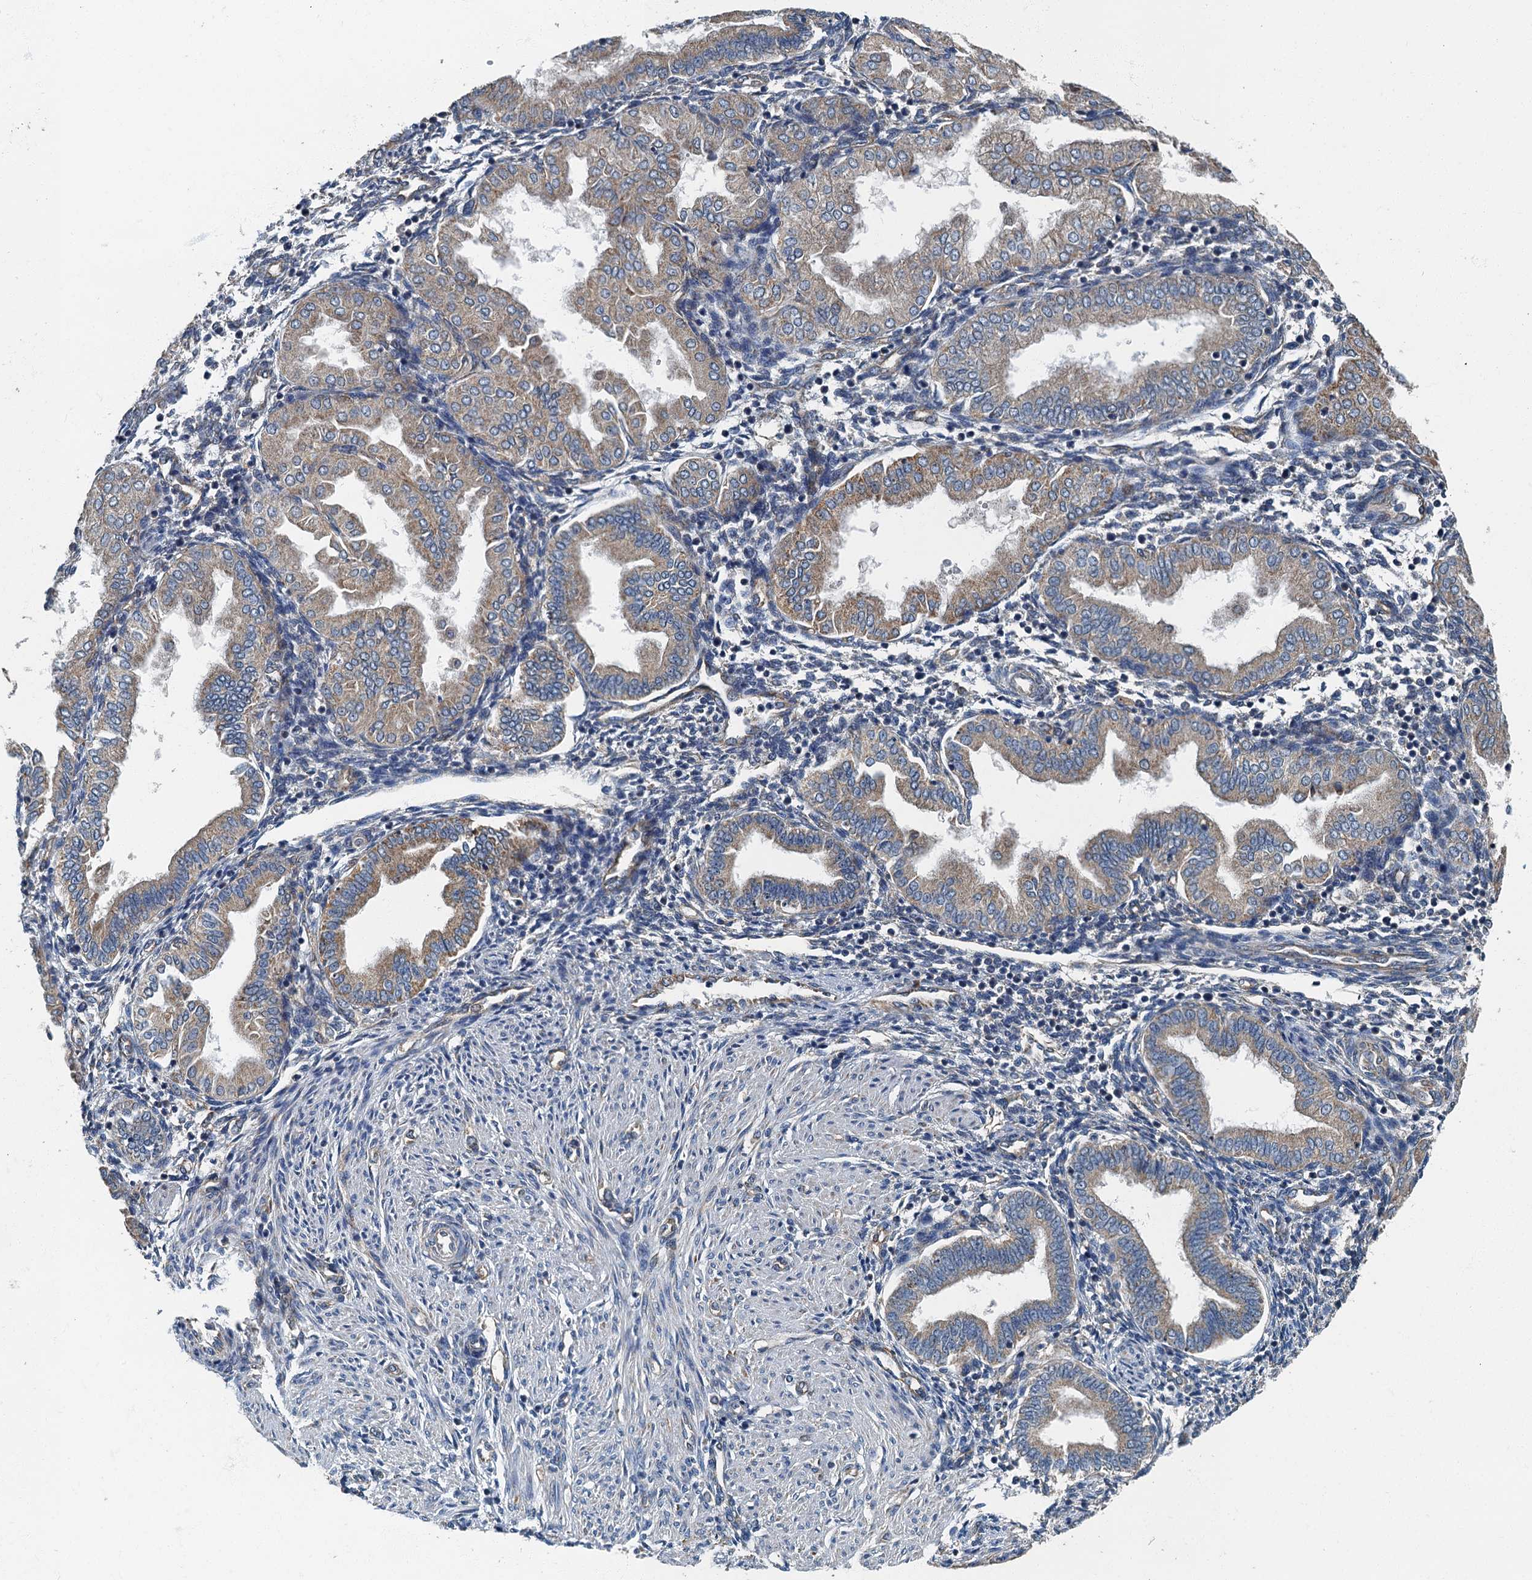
{"staining": {"intensity": "negative", "quantity": "none", "location": "none"}, "tissue": "endometrium", "cell_type": "Cells in endometrial stroma", "image_type": "normal", "snomed": [{"axis": "morphology", "description": "Normal tissue, NOS"}, {"axis": "topography", "description": "Endometrium"}], "caption": "Immunohistochemistry of normal human endometrium demonstrates no positivity in cells in endometrial stroma. (DAB immunohistochemistry (IHC) visualized using brightfield microscopy, high magnification).", "gene": "DDX49", "patient": {"sex": "female", "age": 53}}